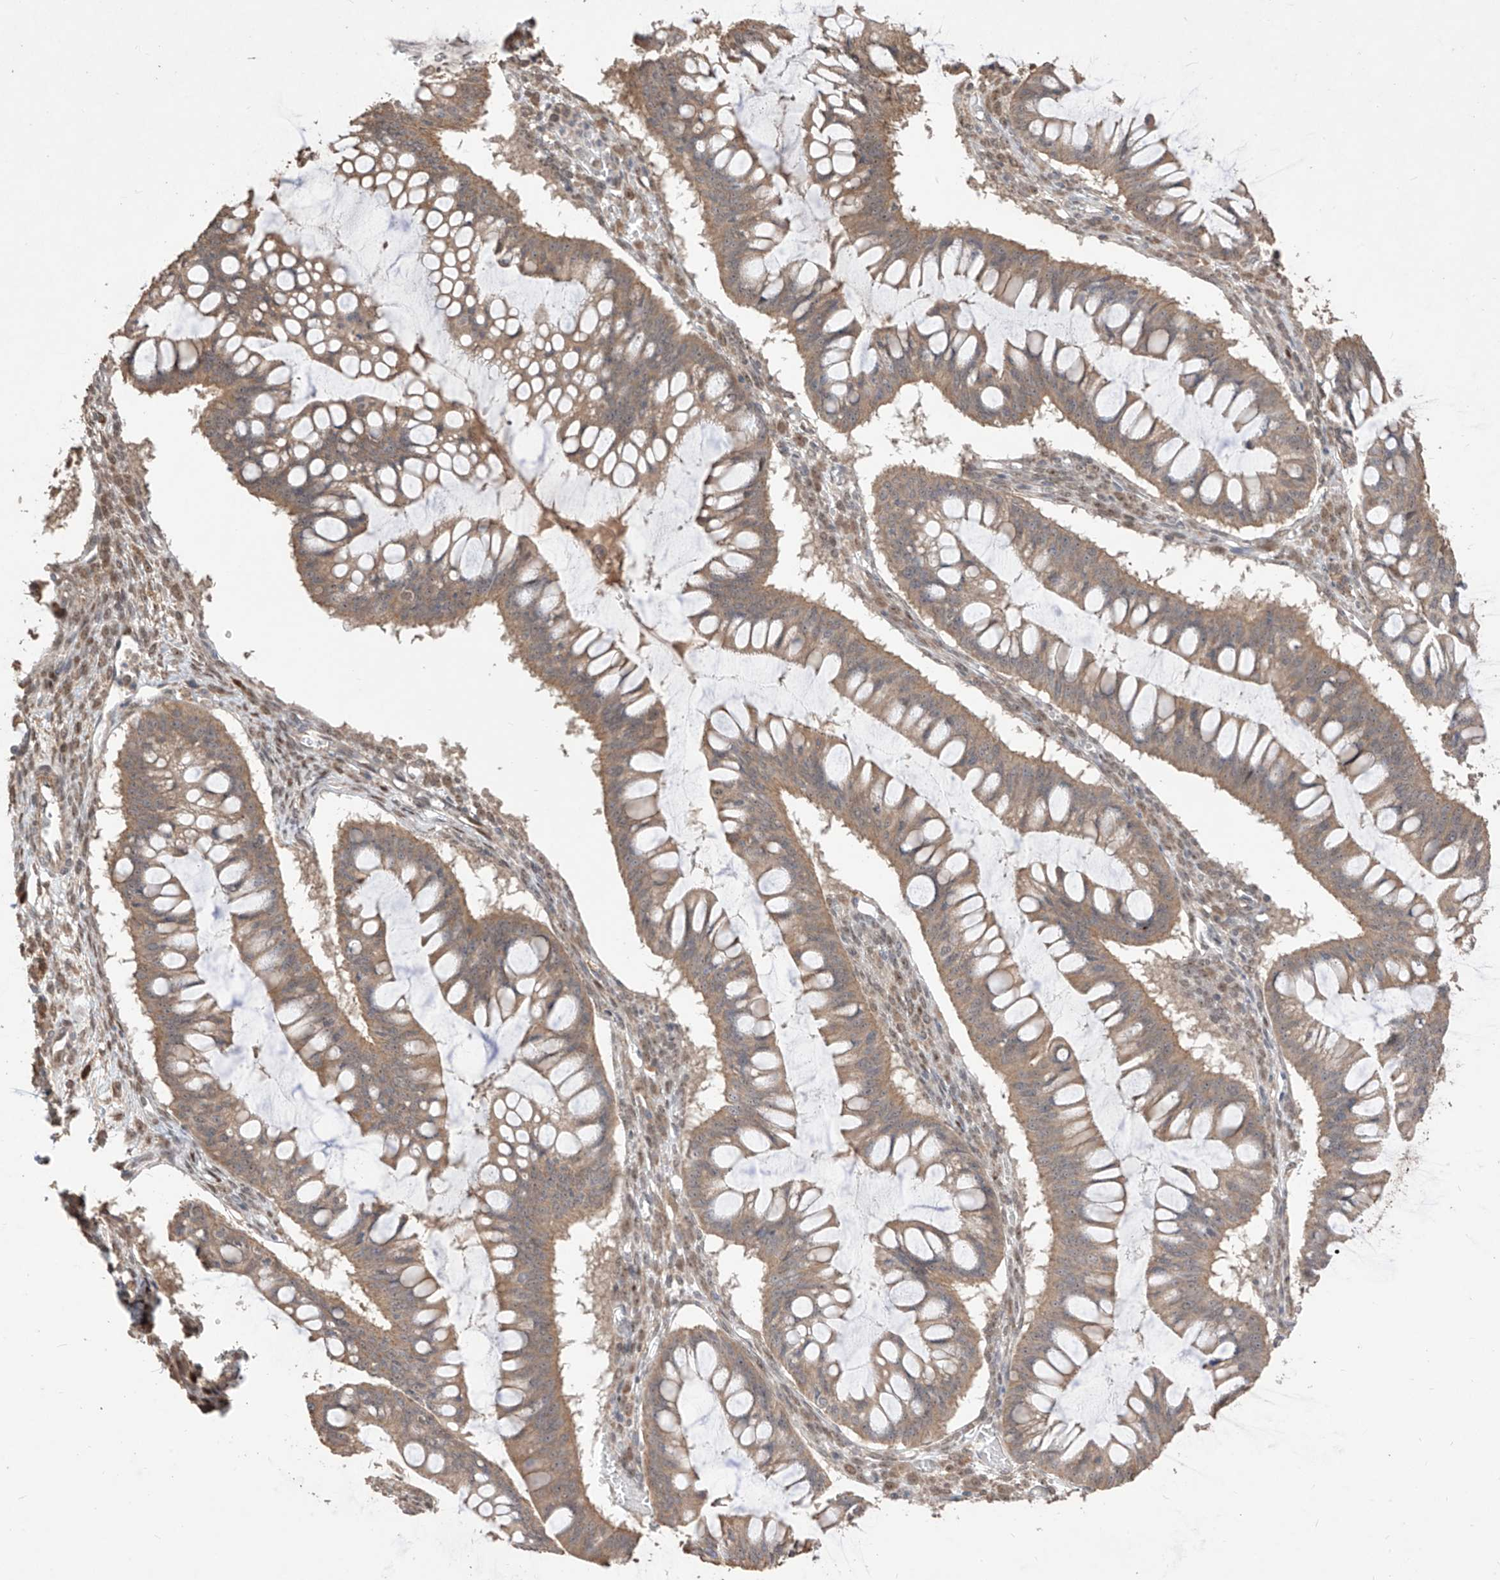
{"staining": {"intensity": "weak", "quantity": ">75%", "location": "cytoplasmic/membranous"}, "tissue": "ovarian cancer", "cell_type": "Tumor cells", "image_type": "cancer", "snomed": [{"axis": "morphology", "description": "Cystadenocarcinoma, mucinous, NOS"}, {"axis": "topography", "description": "Ovary"}], "caption": "The image reveals immunohistochemical staining of ovarian cancer. There is weak cytoplasmic/membranous expression is appreciated in about >75% of tumor cells.", "gene": "LATS1", "patient": {"sex": "female", "age": 73}}